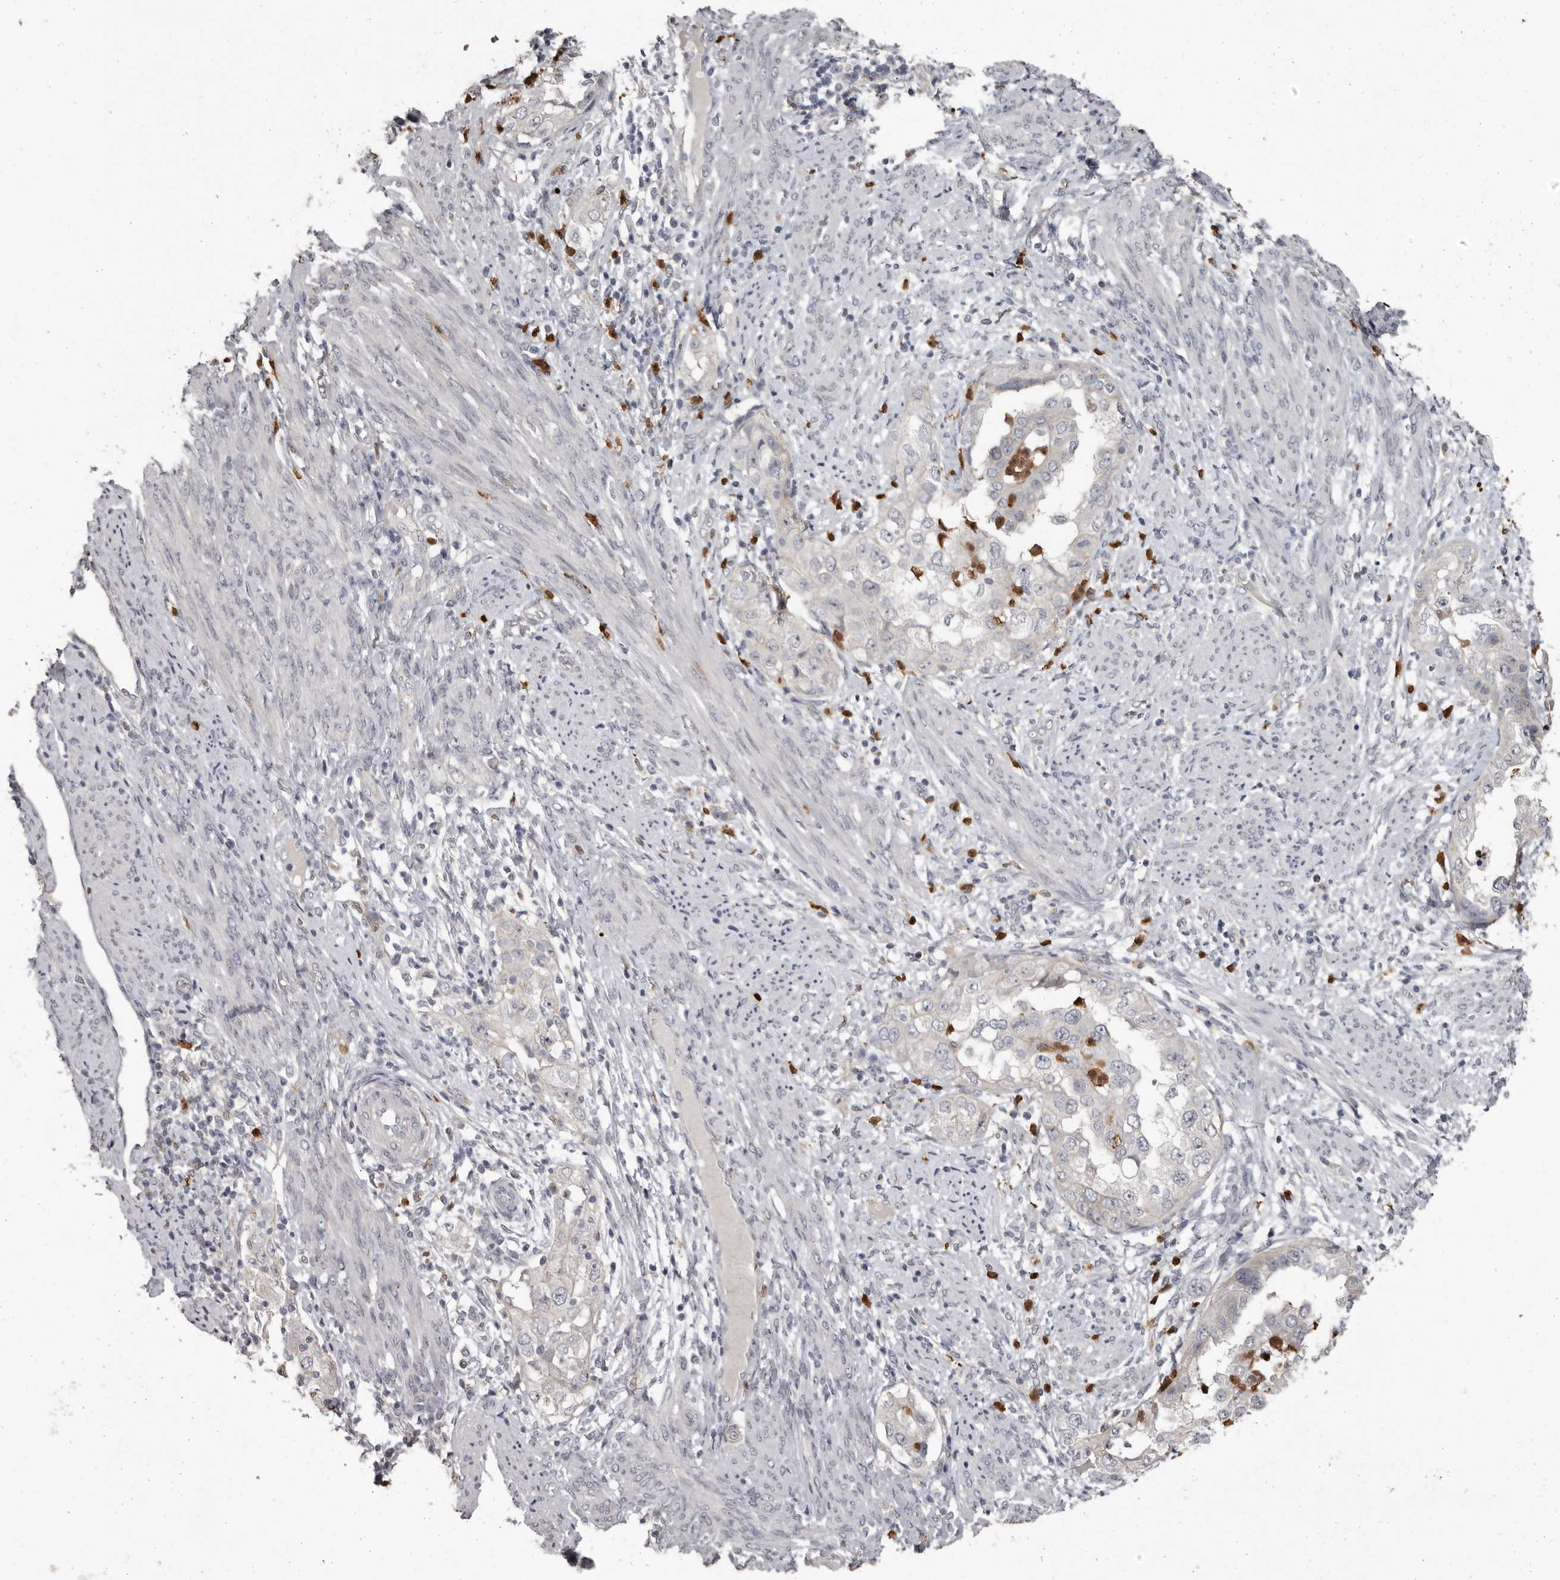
{"staining": {"intensity": "negative", "quantity": "none", "location": "none"}, "tissue": "endometrial cancer", "cell_type": "Tumor cells", "image_type": "cancer", "snomed": [{"axis": "morphology", "description": "Adenocarcinoma, NOS"}, {"axis": "topography", "description": "Endometrium"}], "caption": "A high-resolution micrograph shows immunohistochemistry staining of endometrial cancer, which reveals no significant positivity in tumor cells.", "gene": "GPR157", "patient": {"sex": "female", "age": 85}}